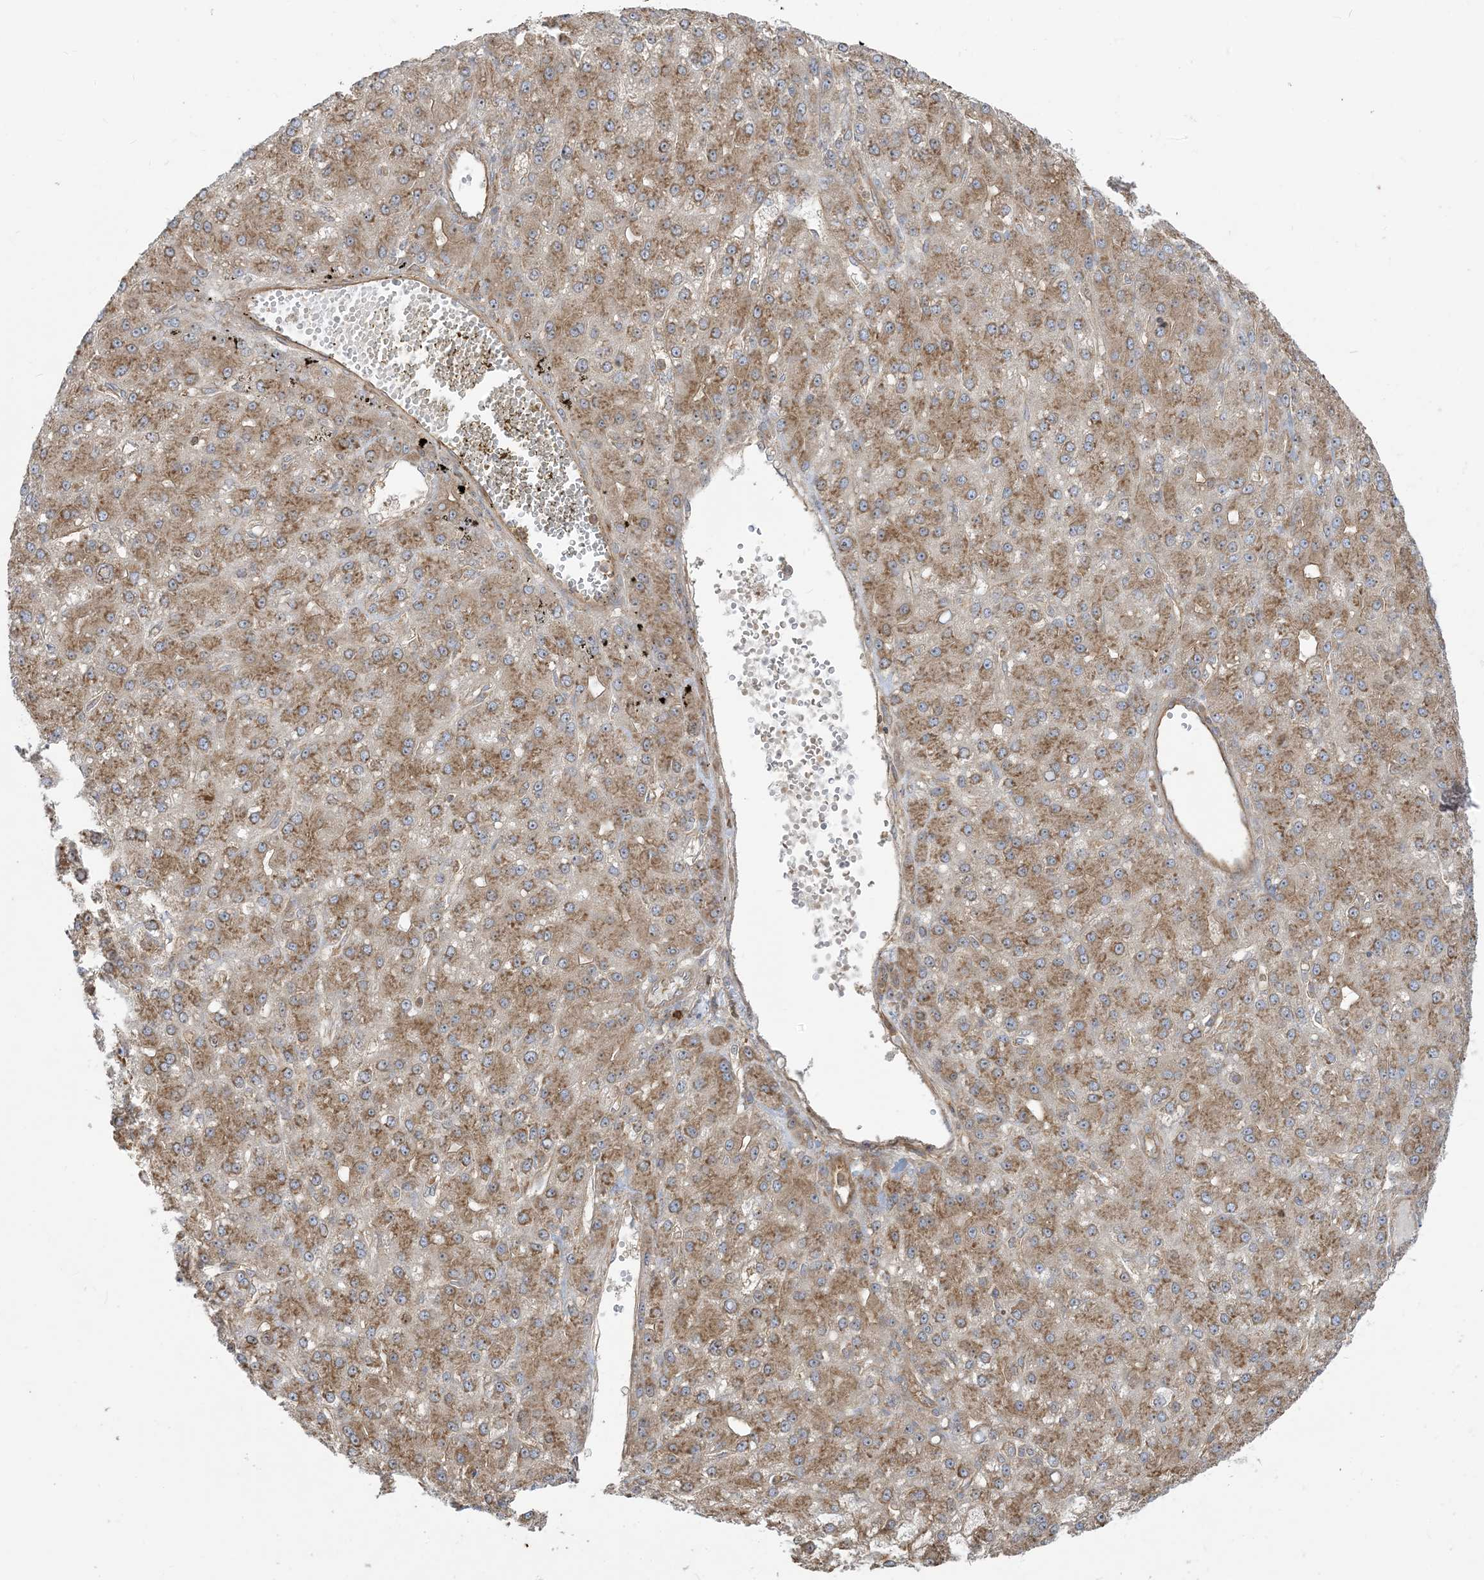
{"staining": {"intensity": "moderate", "quantity": ">75%", "location": "cytoplasmic/membranous"}, "tissue": "liver cancer", "cell_type": "Tumor cells", "image_type": "cancer", "snomed": [{"axis": "morphology", "description": "Carcinoma, Hepatocellular, NOS"}, {"axis": "topography", "description": "Liver"}], "caption": "A high-resolution photomicrograph shows immunohistochemistry (IHC) staining of liver cancer (hepatocellular carcinoma), which shows moderate cytoplasmic/membranous expression in approximately >75% of tumor cells.", "gene": "SRP72", "patient": {"sex": "male", "age": 67}}